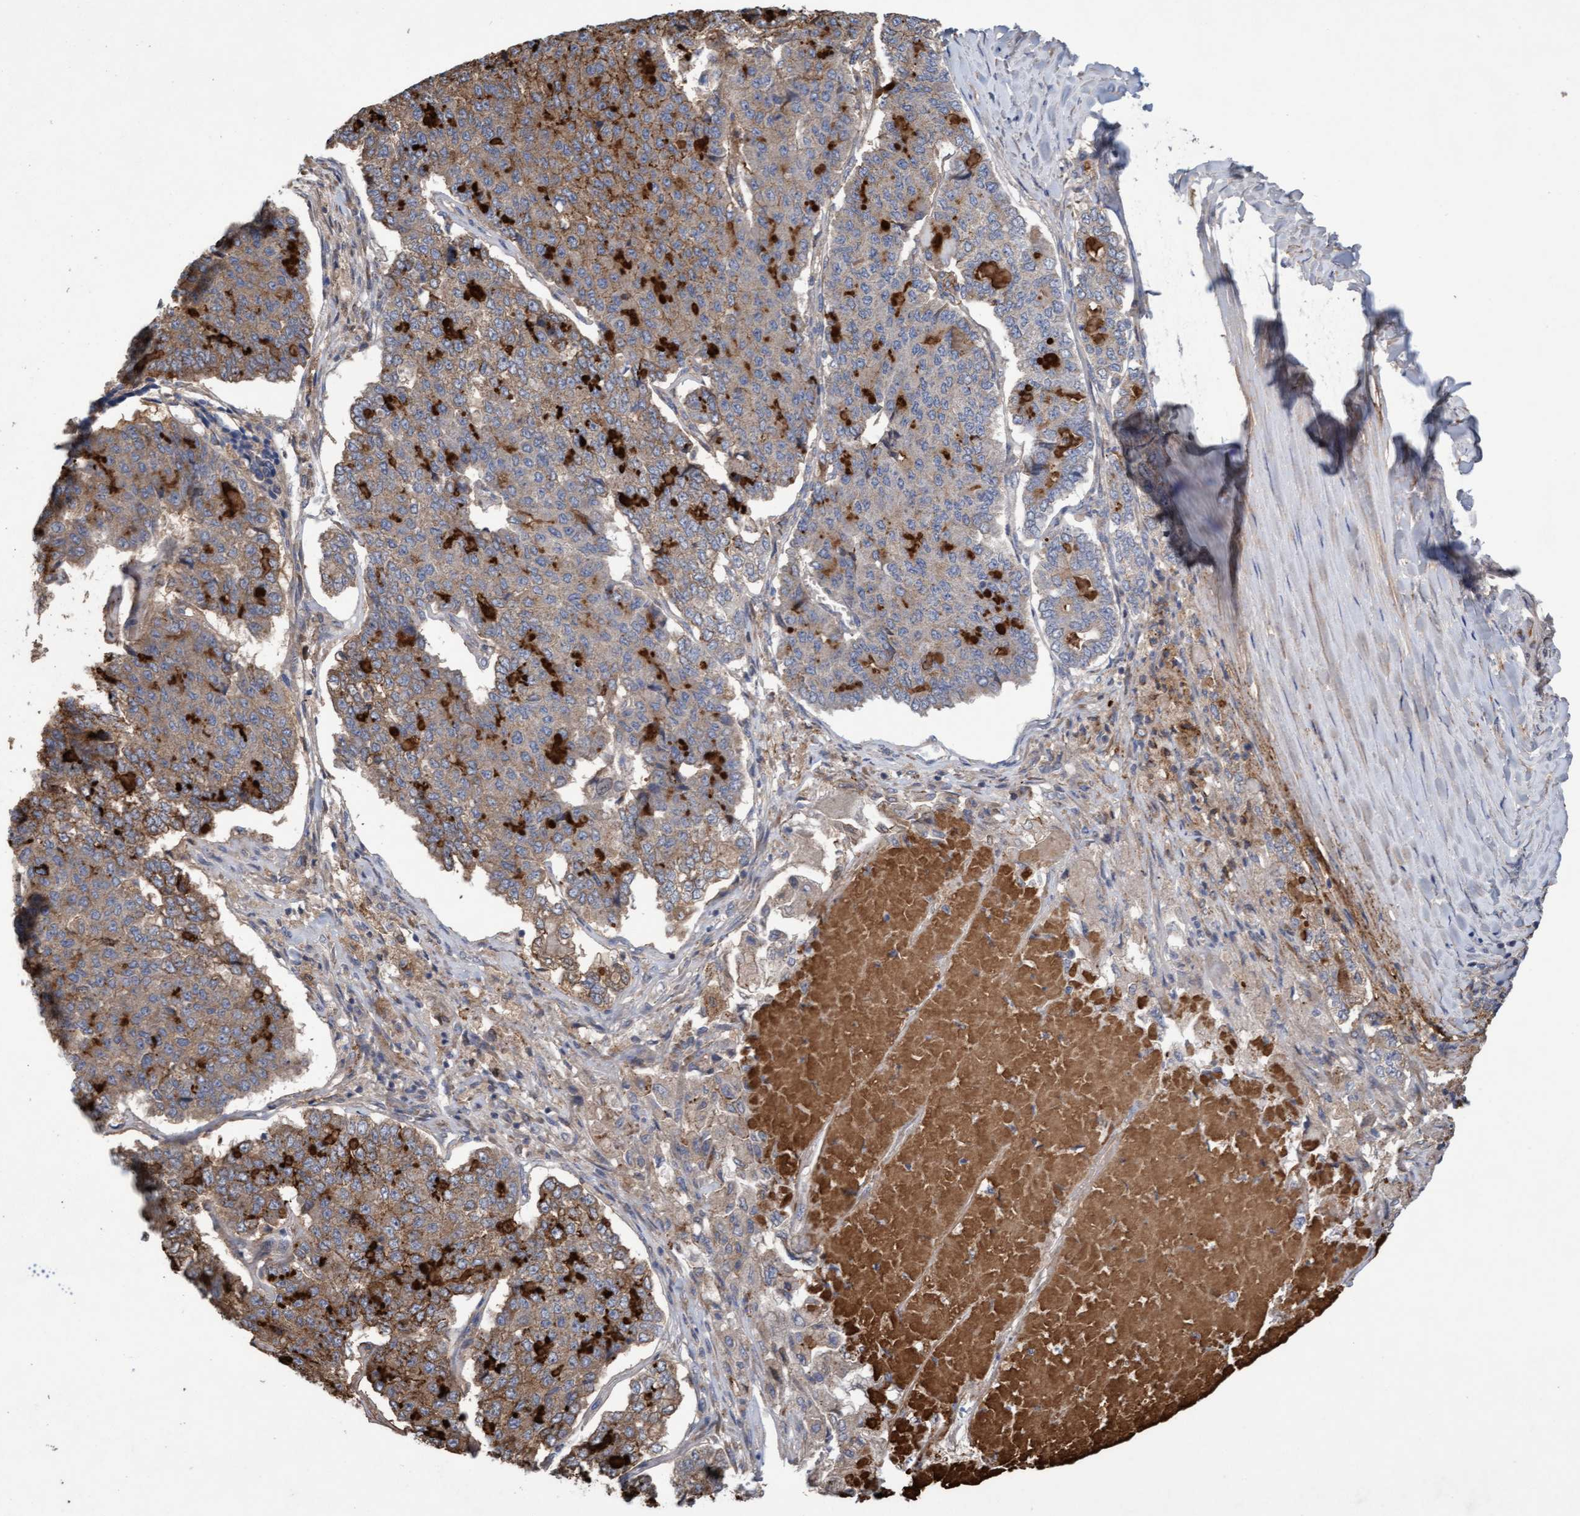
{"staining": {"intensity": "moderate", "quantity": "25%-75%", "location": "cytoplasmic/membranous"}, "tissue": "pancreatic cancer", "cell_type": "Tumor cells", "image_type": "cancer", "snomed": [{"axis": "morphology", "description": "Adenocarcinoma, NOS"}, {"axis": "topography", "description": "Pancreas"}], "caption": "Adenocarcinoma (pancreatic) tissue shows moderate cytoplasmic/membranous staining in approximately 25%-75% of tumor cells, visualized by immunohistochemistry. (IHC, brightfield microscopy, high magnification).", "gene": "DDHD2", "patient": {"sex": "male", "age": 50}}